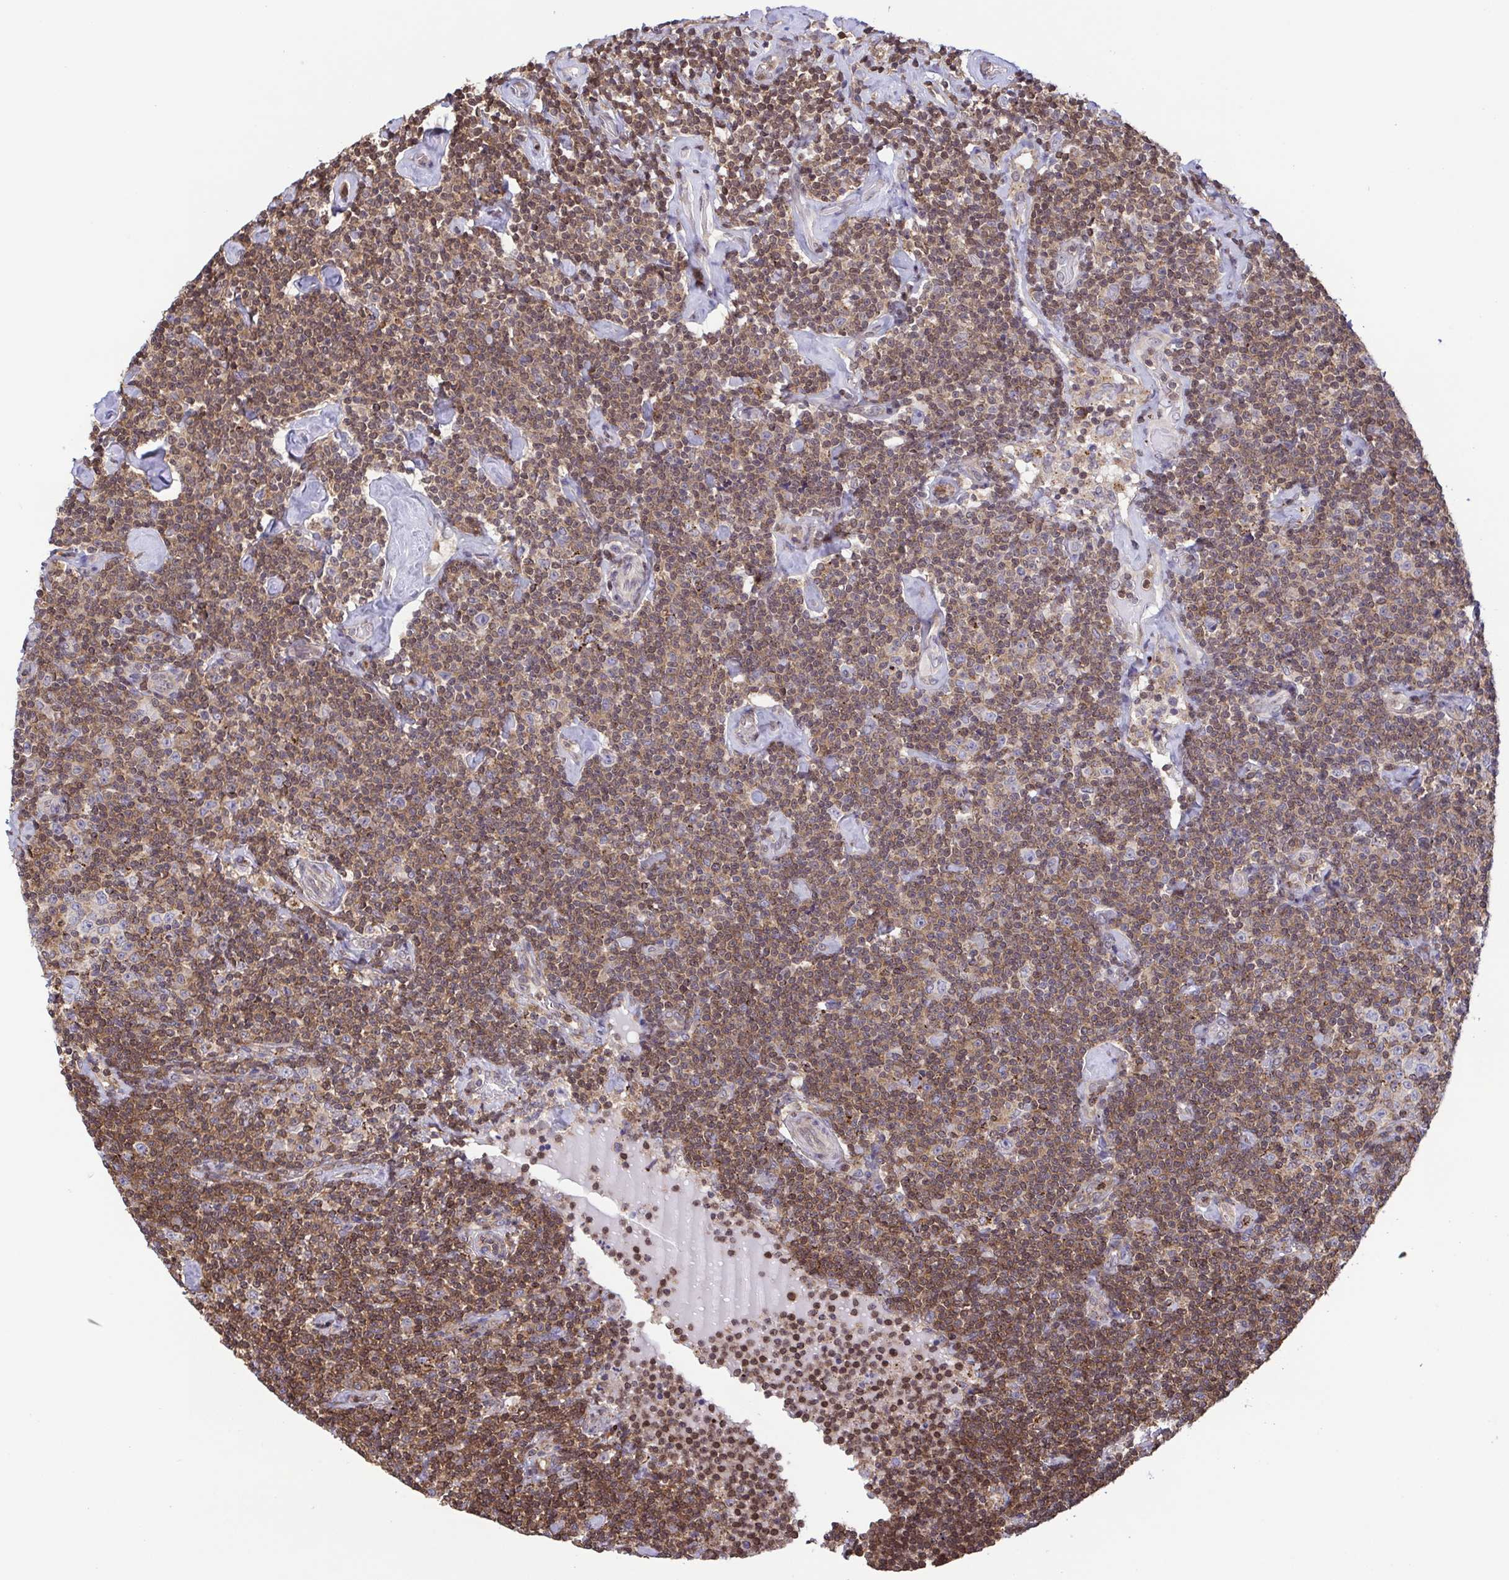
{"staining": {"intensity": "moderate", "quantity": ">75%", "location": "cytoplasmic/membranous,nuclear"}, "tissue": "lymphoma", "cell_type": "Tumor cells", "image_type": "cancer", "snomed": [{"axis": "morphology", "description": "Malignant lymphoma, non-Hodgkin's type, Low grade"}, {"axis": "topography", "description": "Lymph node"}], "caption": "A medium amount of moderate cytoplasmic/membranous and nuclear expression is present in about >75% of tumor cells in lymphoma tissue.", "gene": "CHMP1B", "patient": {"sex": "male", "age": 81}}